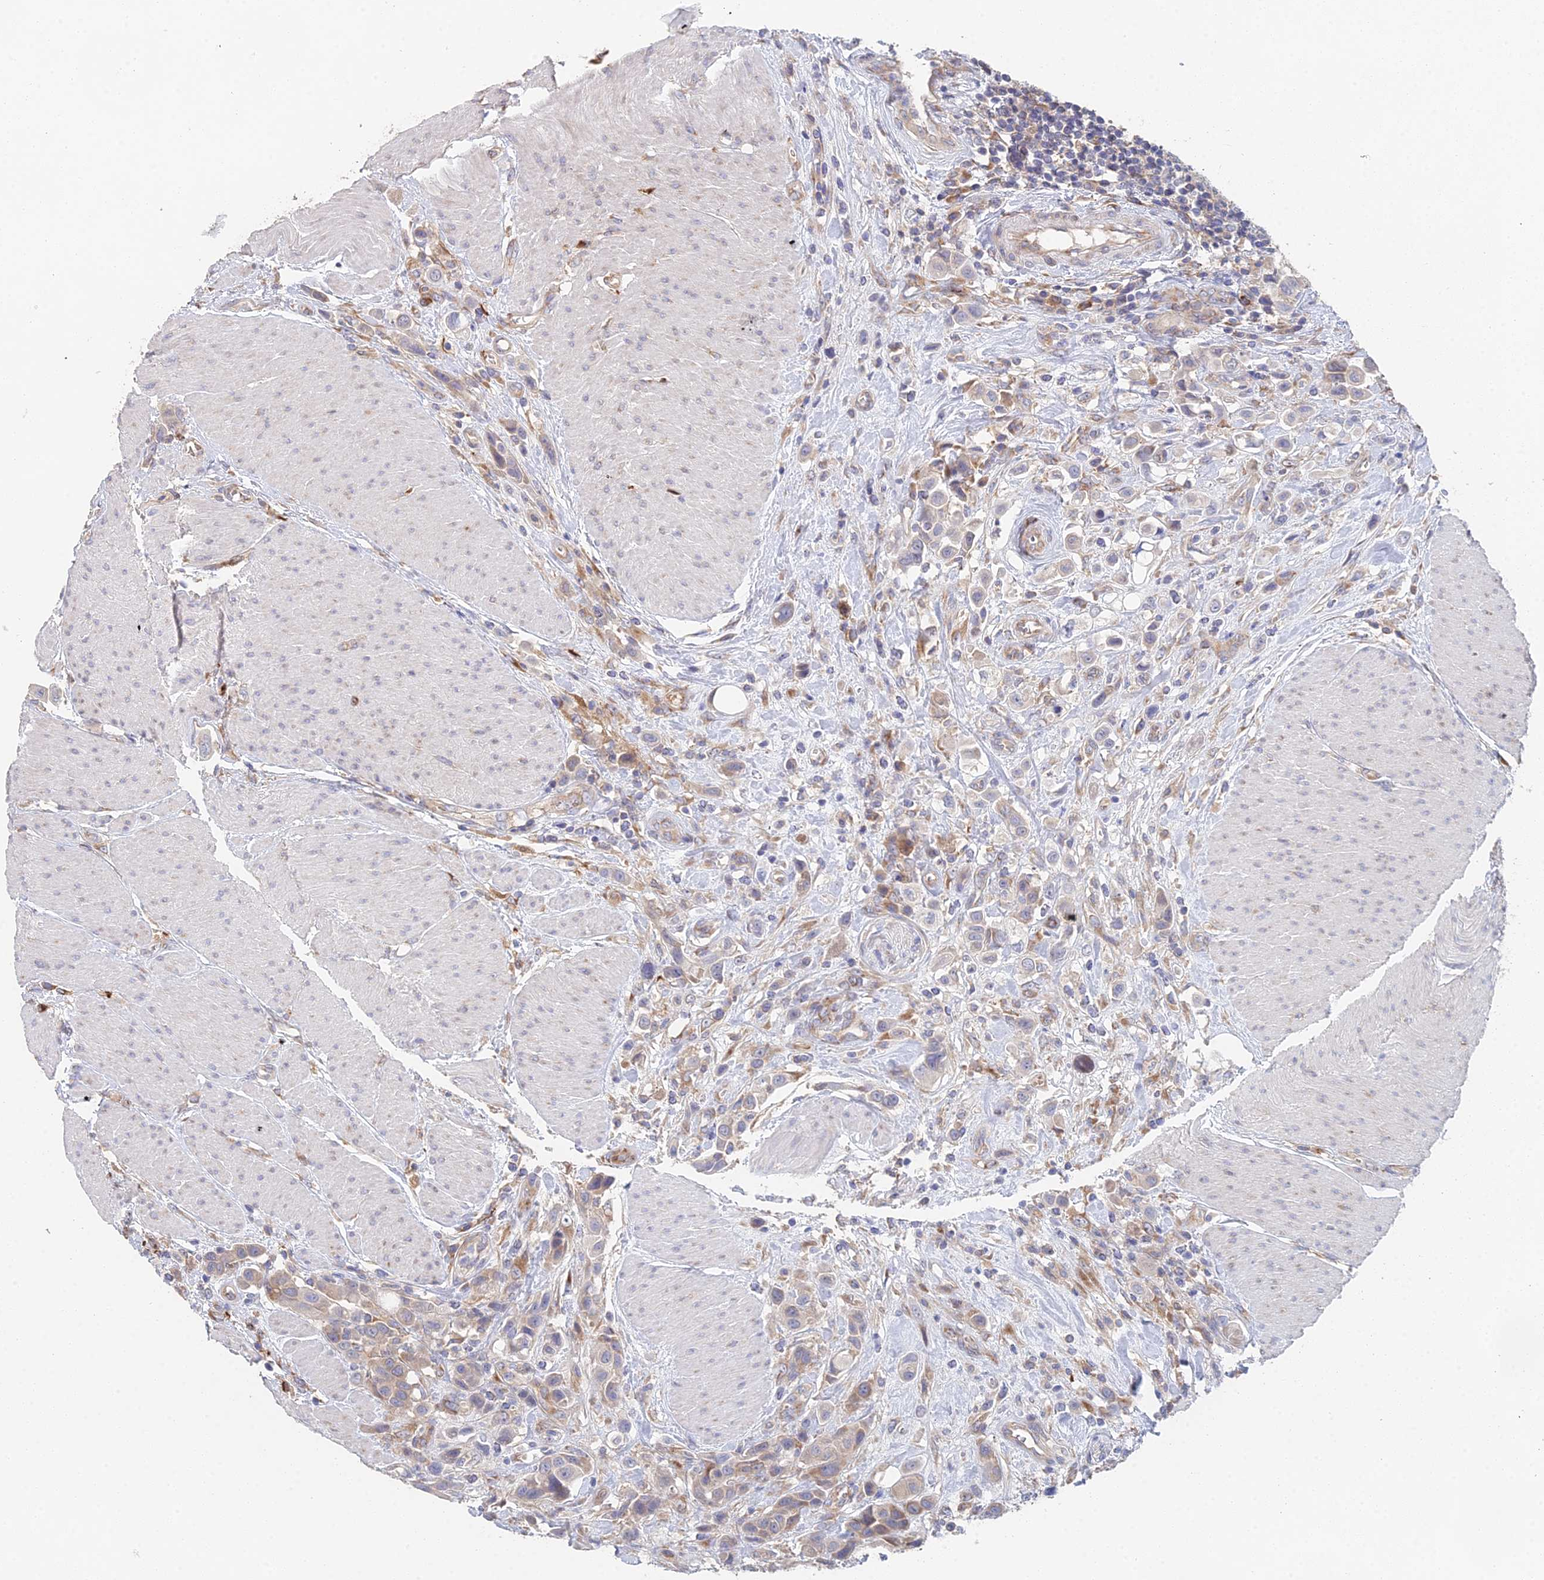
{"staining": {"intensity": "weak", "quantity": ">75%", "location": "cytoplasmic/membranous"}, "tissue": "urothelial cancer", "cell_type": "Tumor cells", "image_type": "cancer", "snomed": [{"axis": "morphology", "description": "Urothelial carcinoma, High grade"}, {"axis": "topography", "description": "Urinary bladder"}], "caption": "High-grade urothelial carcinoma stained with a brown dye displays weak cytoplasmic/membranous positive positivity in about >75% of tumor cells.", "gene": "ELOF1", "patient": {"sex": "male", "age": 50}}